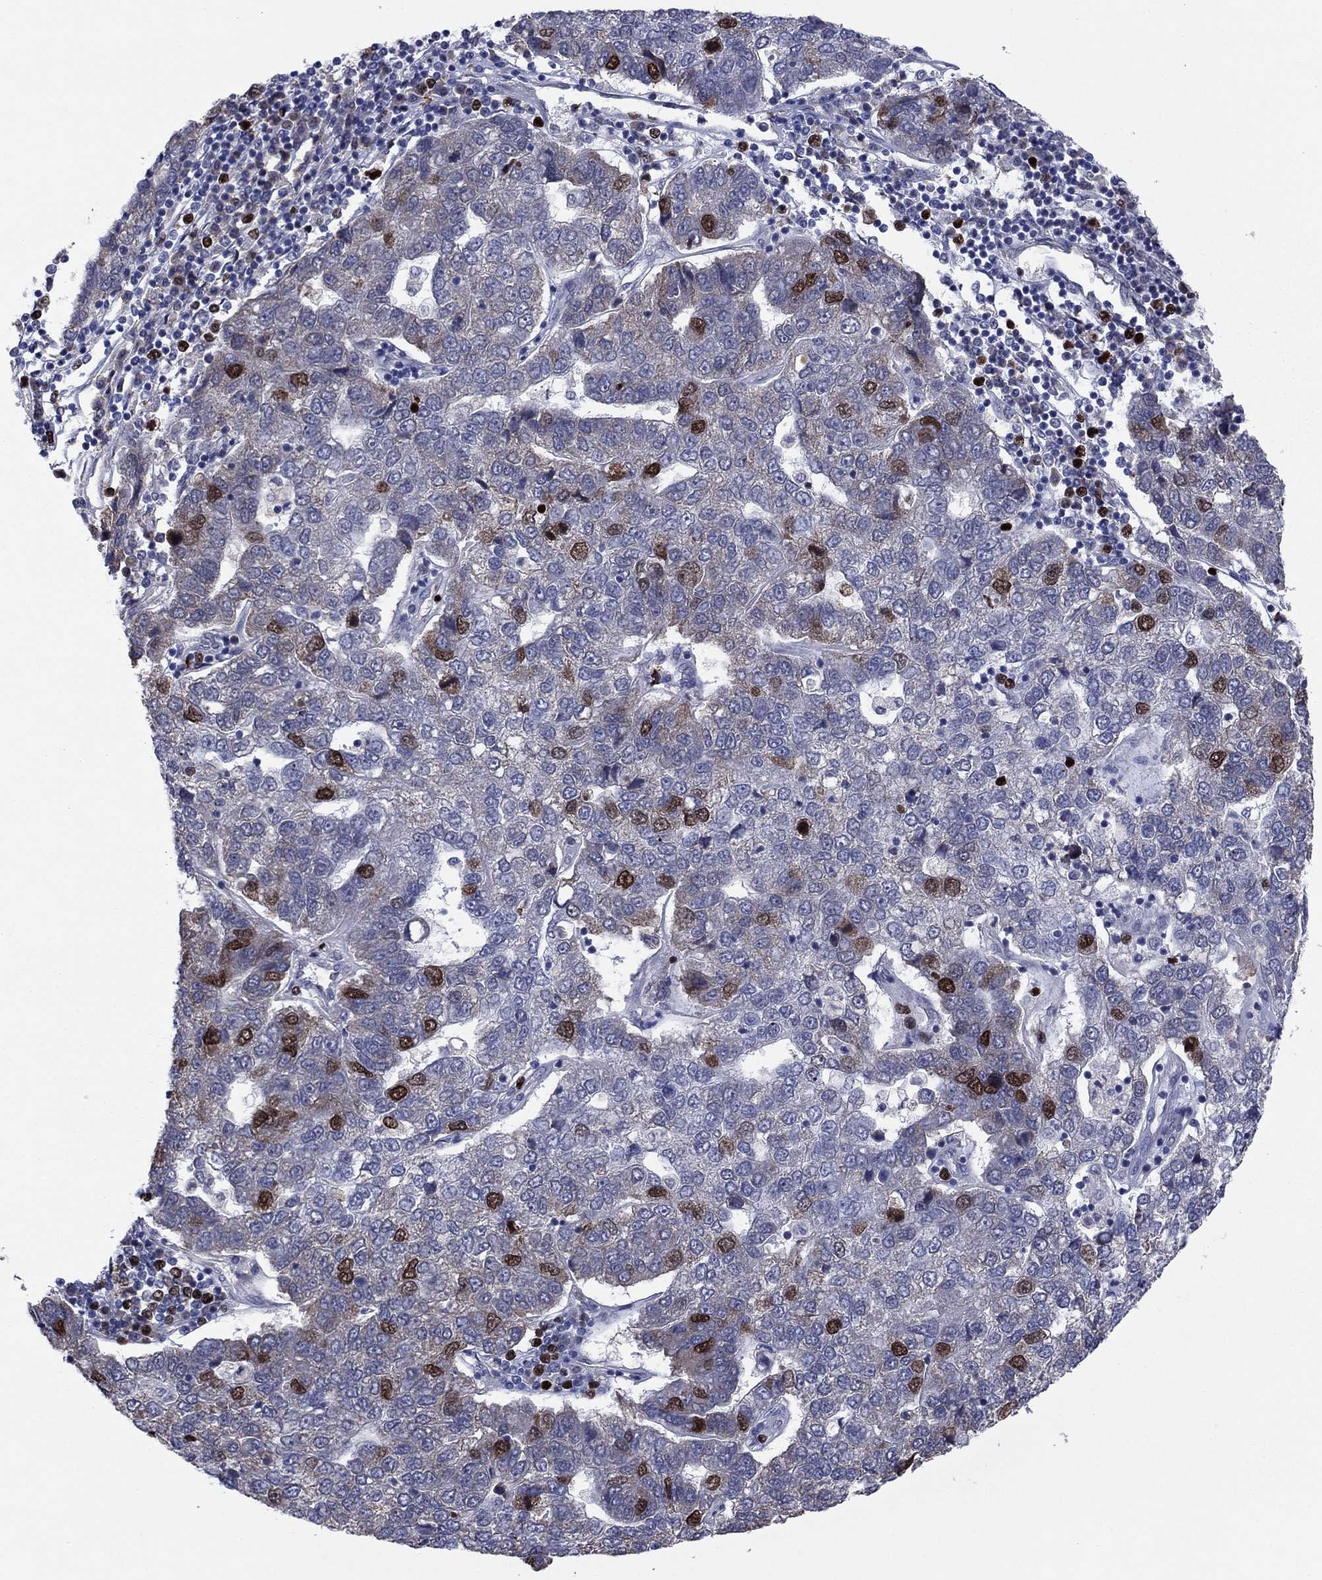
{"staining": {"intensity": "strong", "quantity": "<25%", "location": "nuclear"}, "tissue": "pancreatic cancer", "cell_type": "Tumor cells", "image_type": "cancer", "snomed": [{"axis": "morphology", "description": "Adenocarcinoma, NOS"}, {"axis": "topography", "description": "Pancreas"}], "caption": "Human adenocarcinoma (pancreatic) stained for a protein (brown) reveals strong nuclear positive expression in approximately <25% of tumor cells.", "gene": "CDCA5", "patient": {"sex": "female", "age": 61}}